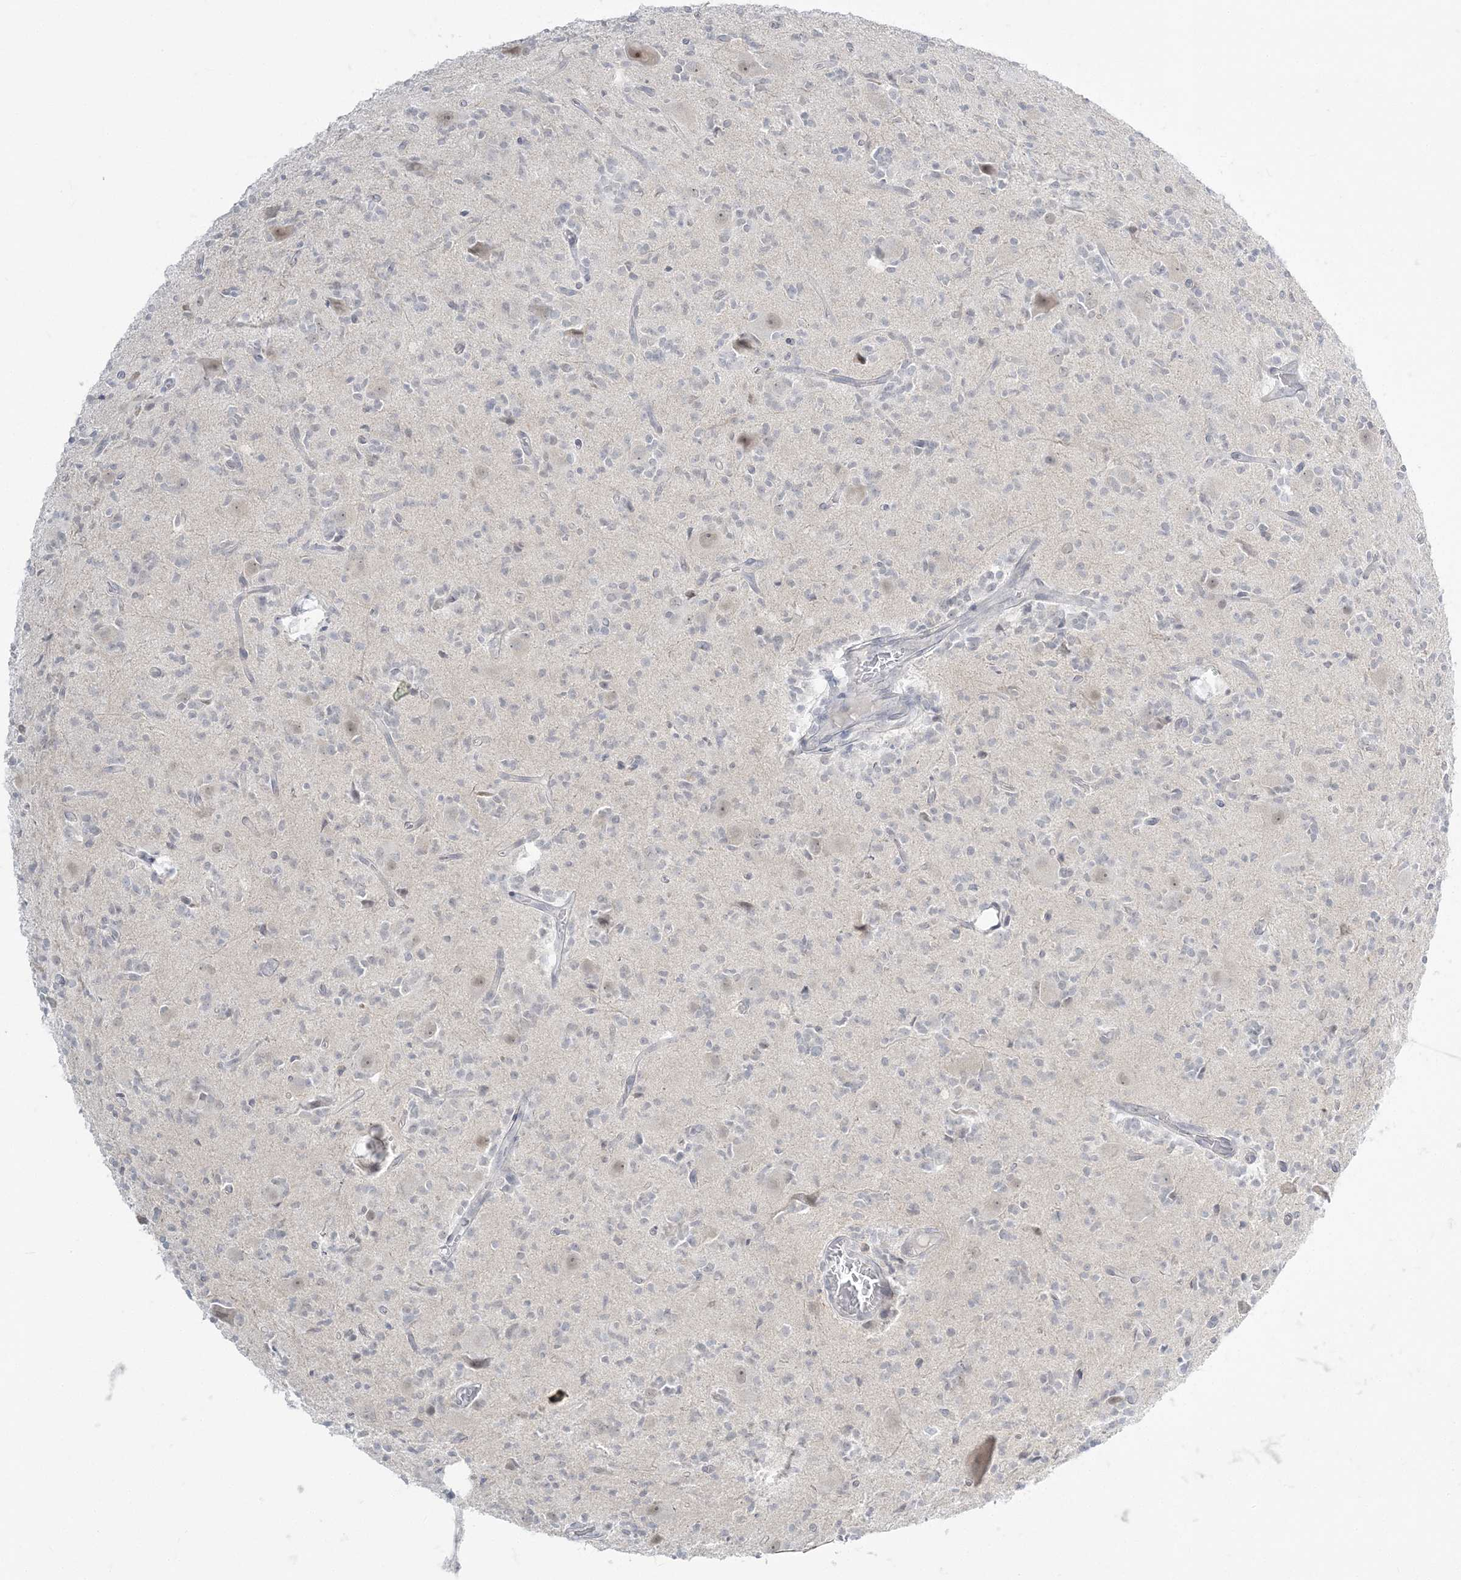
{"staining": {"intensity": "negative", "quantity": "none", "location": "none"}, "tissue": "glioma", "cell_type": "Tumor cells", "image_type": "cancer", "snomed": [{"axis": "morphology", "description": "Glioma, malignant, High grade"}, {"axis": "topography", "description": "Brain"}], "caption": "Tumor cells show no significant protein expression in high-grade glioma (malignant).", "gene": "ZC3H6", "patient": {"sex": "male", "age": 34}}